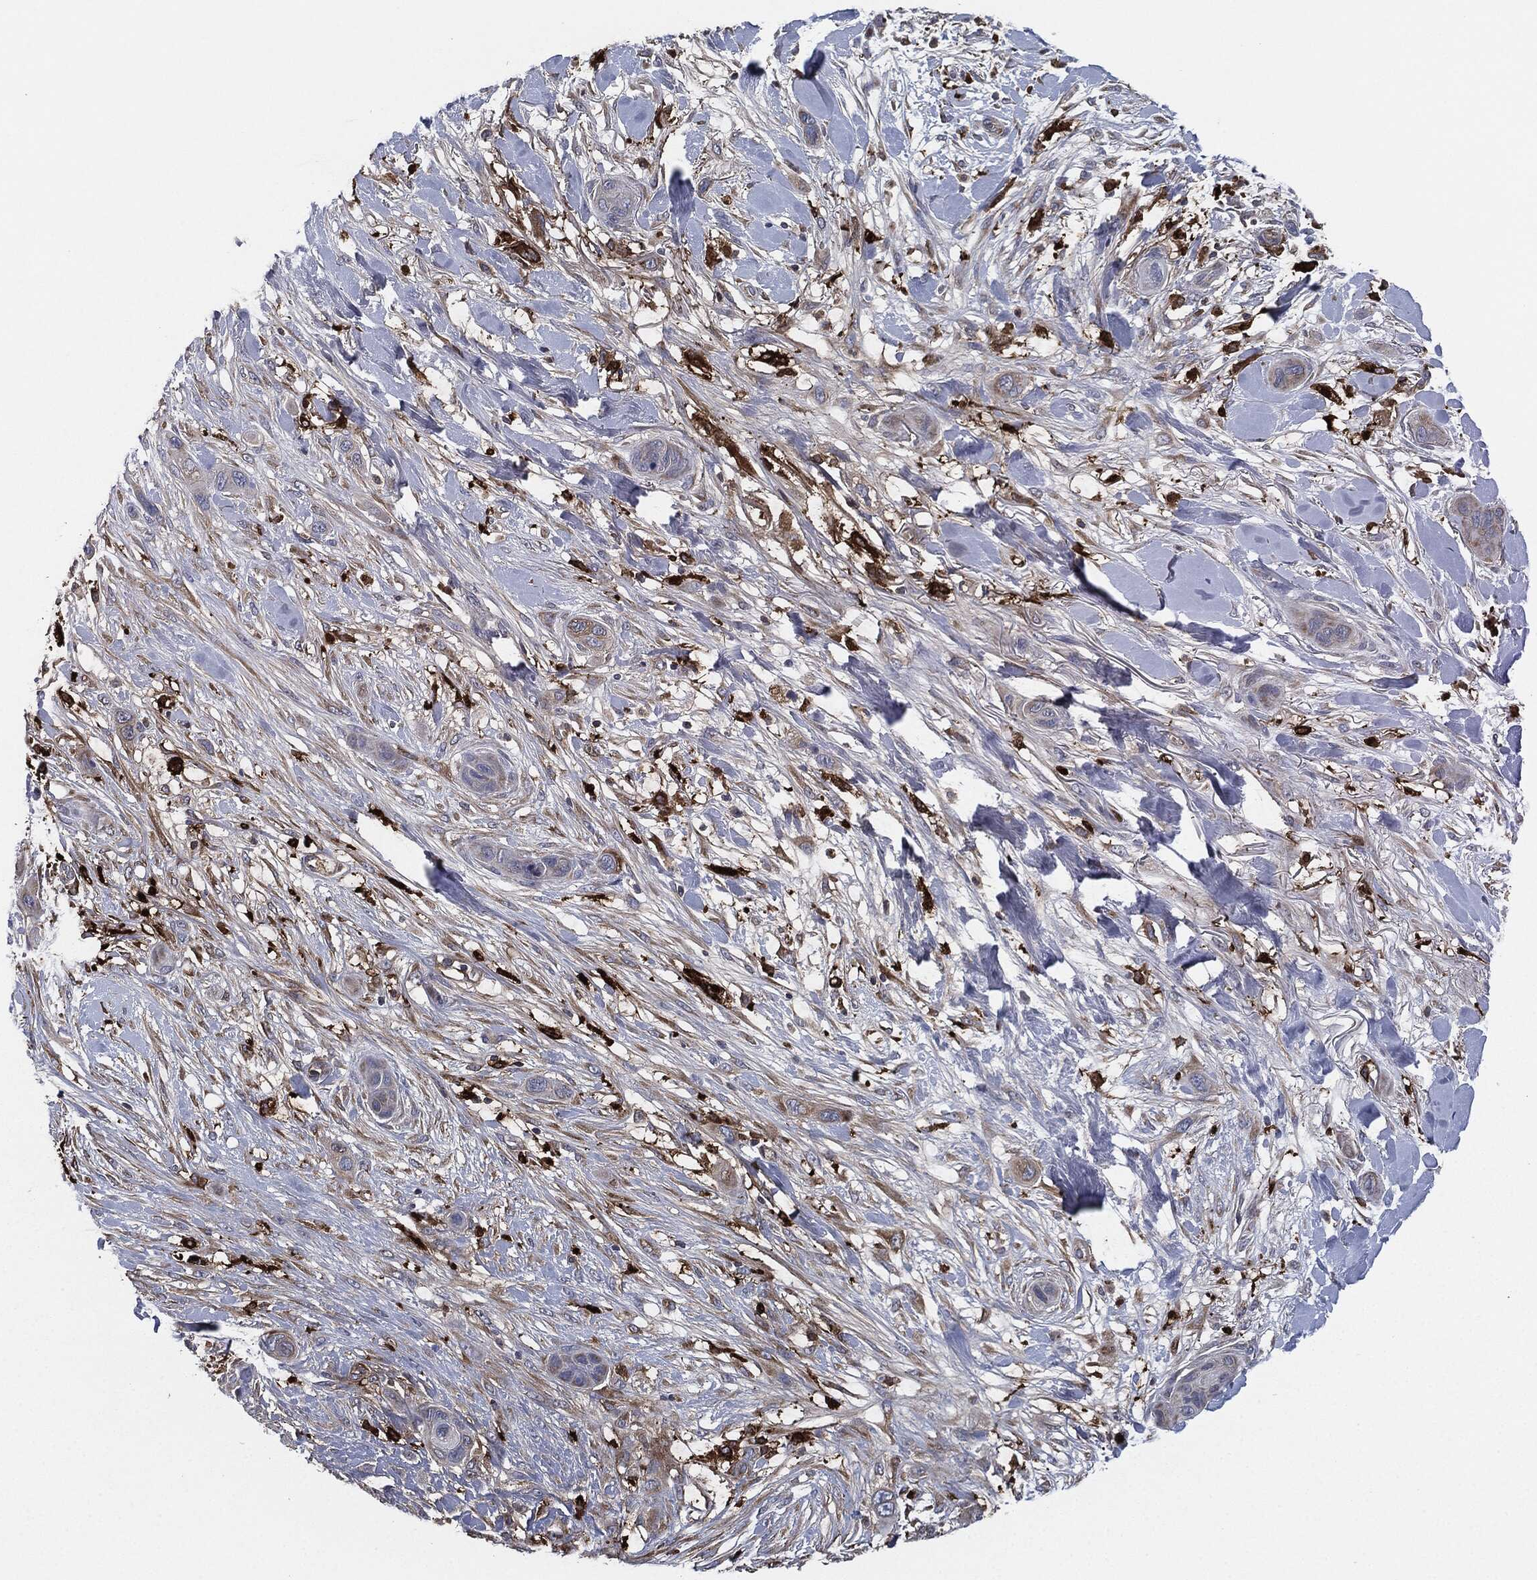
{"staining": {"intensity": "negative", "quantity": "none", "location": "none"}, "tissue": "skin cancer", "cell_type": "Tumor cells", "image_type": "cancer", "snomed": [{"axis": "morphology", "description": "Squamous cell carcinoma, NOS"}, {"axis": "topography", "description": "Skin"}], "caption": "This is an IHC micrograph of skin squamous cell carcinoma. There is no staining in tumor cells.", "gene": "TMEM11", "patient": {"sex": "male", "age": 78}}